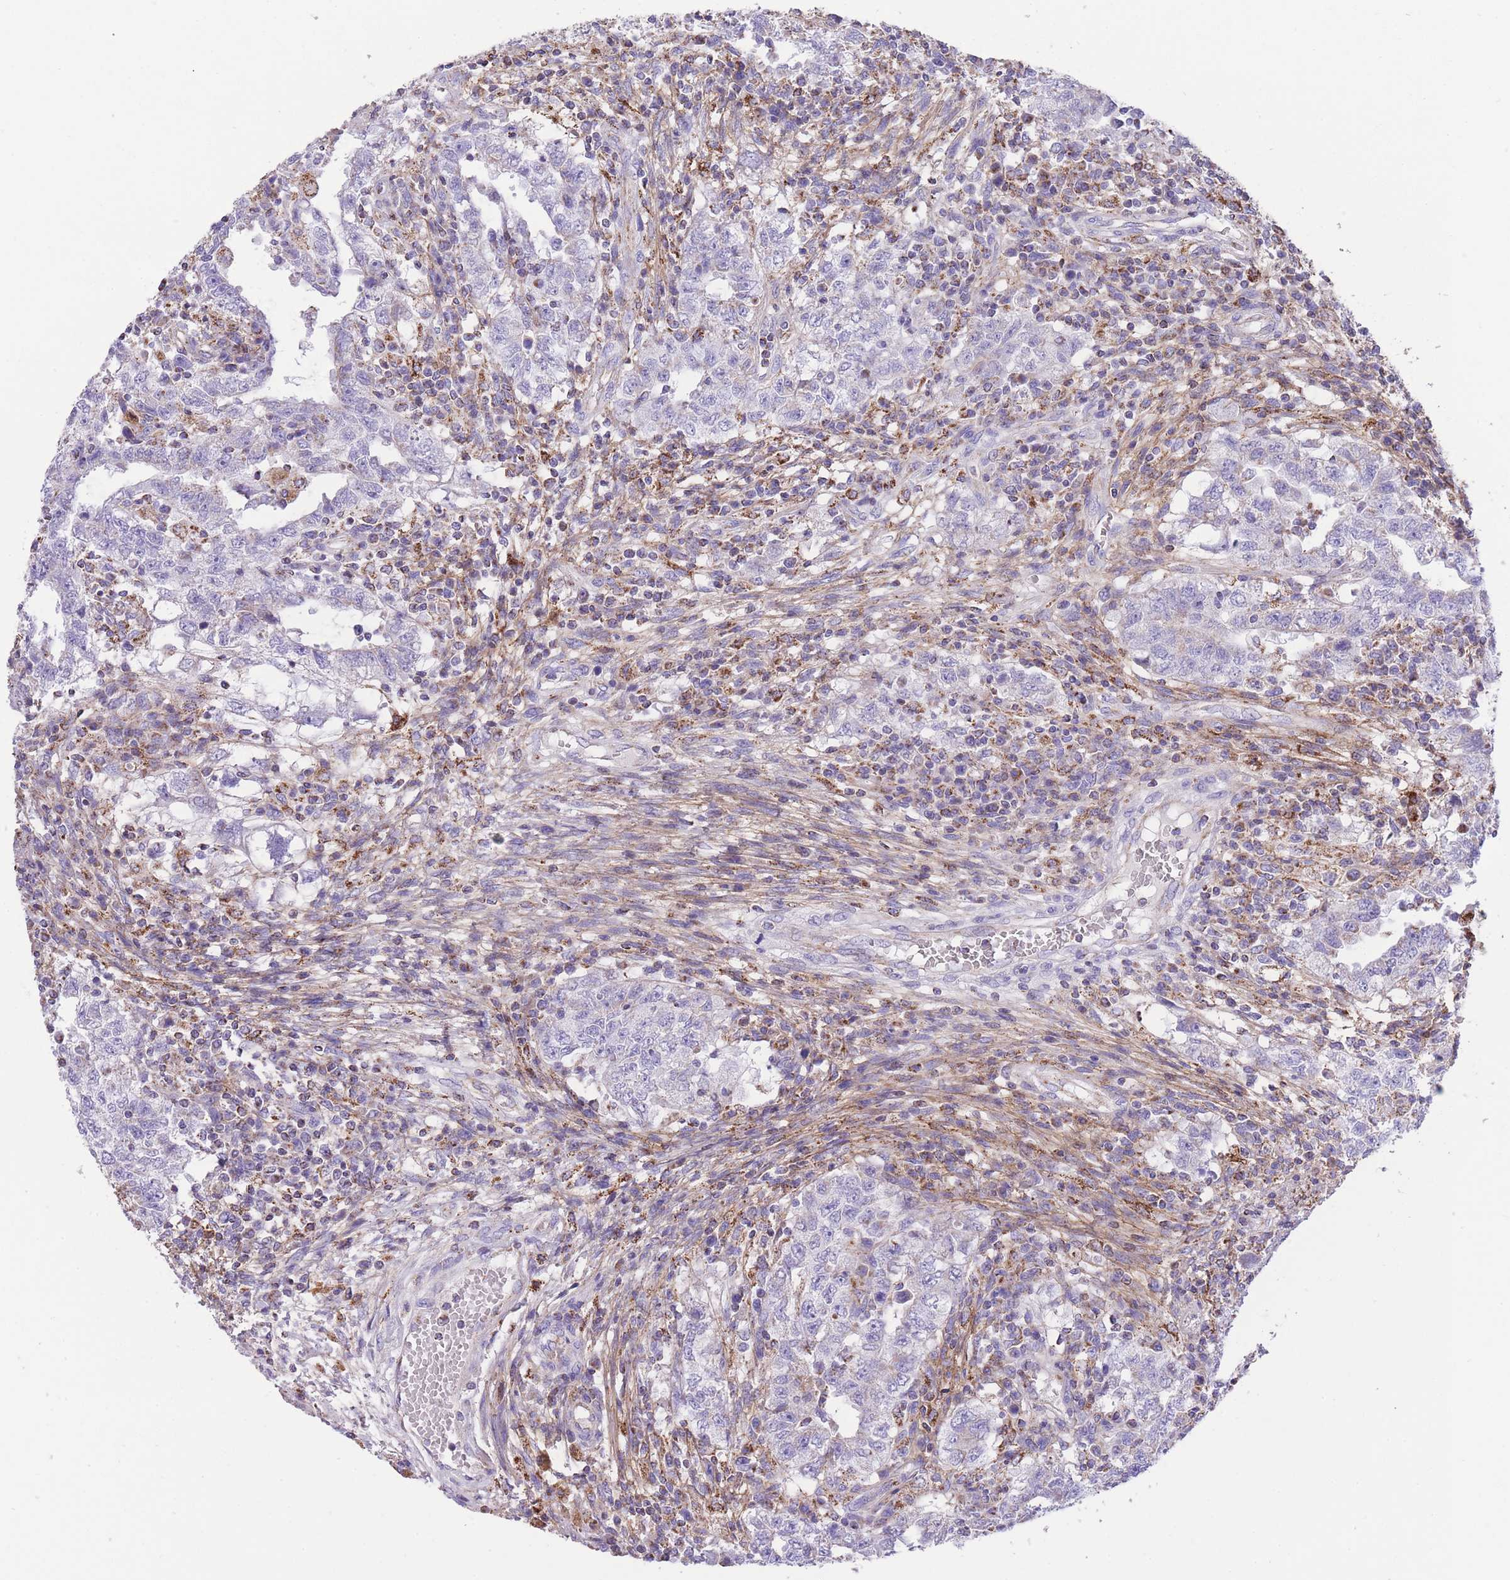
{"staining": {"intensity": "negative", "quantity": "none", "location": "none"}, "tissue": "testis cancer", "cell_type": "Tumor cells", "image_type": "cancer", "snomed": [{"axis": "morphology", "description": "Carcinoma, Embryonal, NOS"}, {"axis": "topography", "description": "Testis"}], "caption": "IHC of testis cancer (embryonal carcinoma) exhibits no positivity in tumor cells.", "gene": "ST3GAL3", "patient": {"sex": "male", "age": 26}}